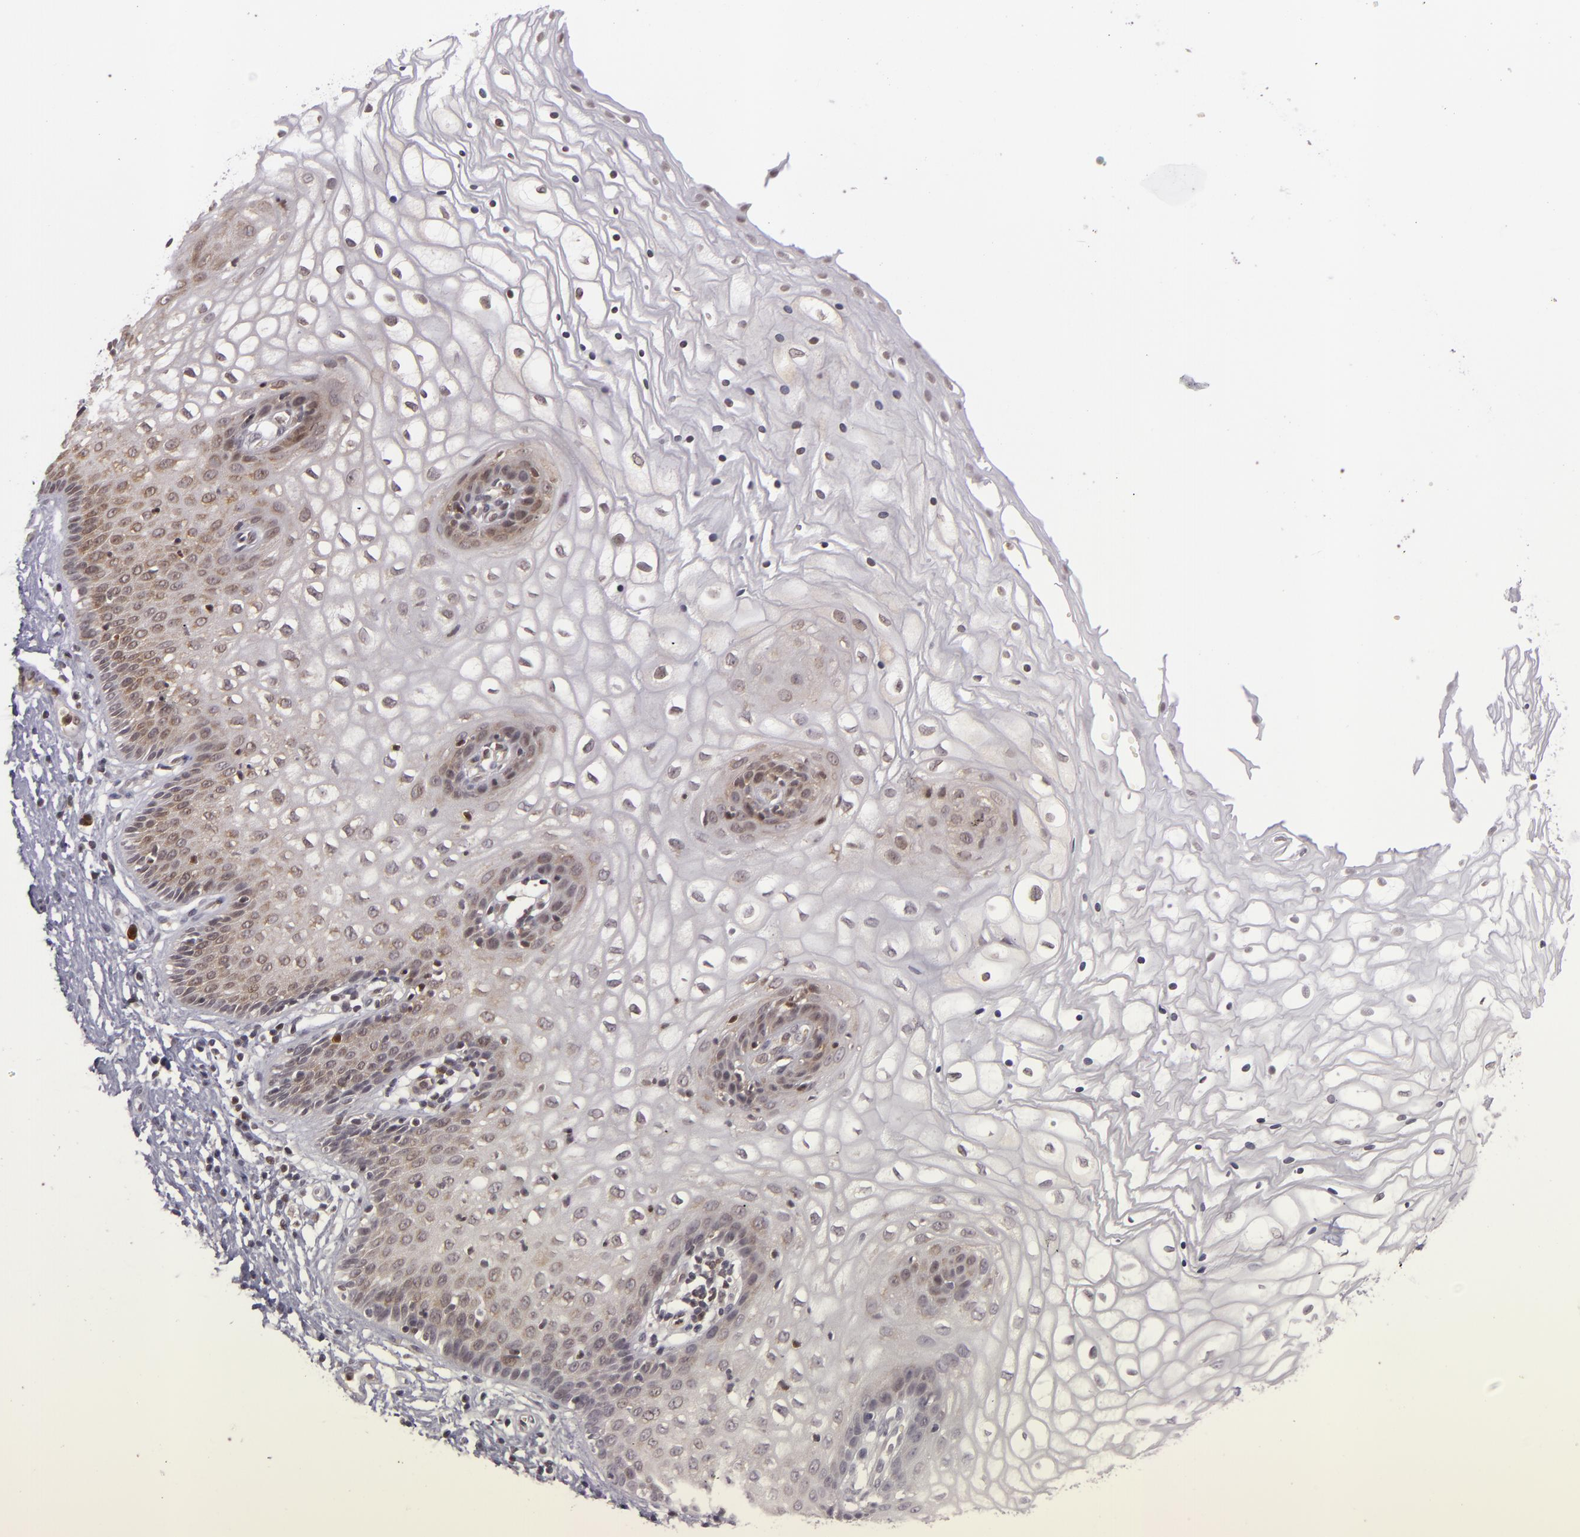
{"staining": {"intensity": "weak", "quantity": "25%-75%", "location": "nuclear"}, "tissue": "vagina", "cell_type": "Squamous epithelial cells", "image_type": "normal", "snomed": [{"axis": "morphology", "description": "Normal tissue, NOS"}, {"axis": "topography", "description": "Vagina"}], "caption": "This is an image of IHC staining of unremarkable vagina, which shows weak positivity in the nuclear of squamous epithelial cells.", "gene": "ZBTB33", "patient": {"sex": "female", "age": 34}}